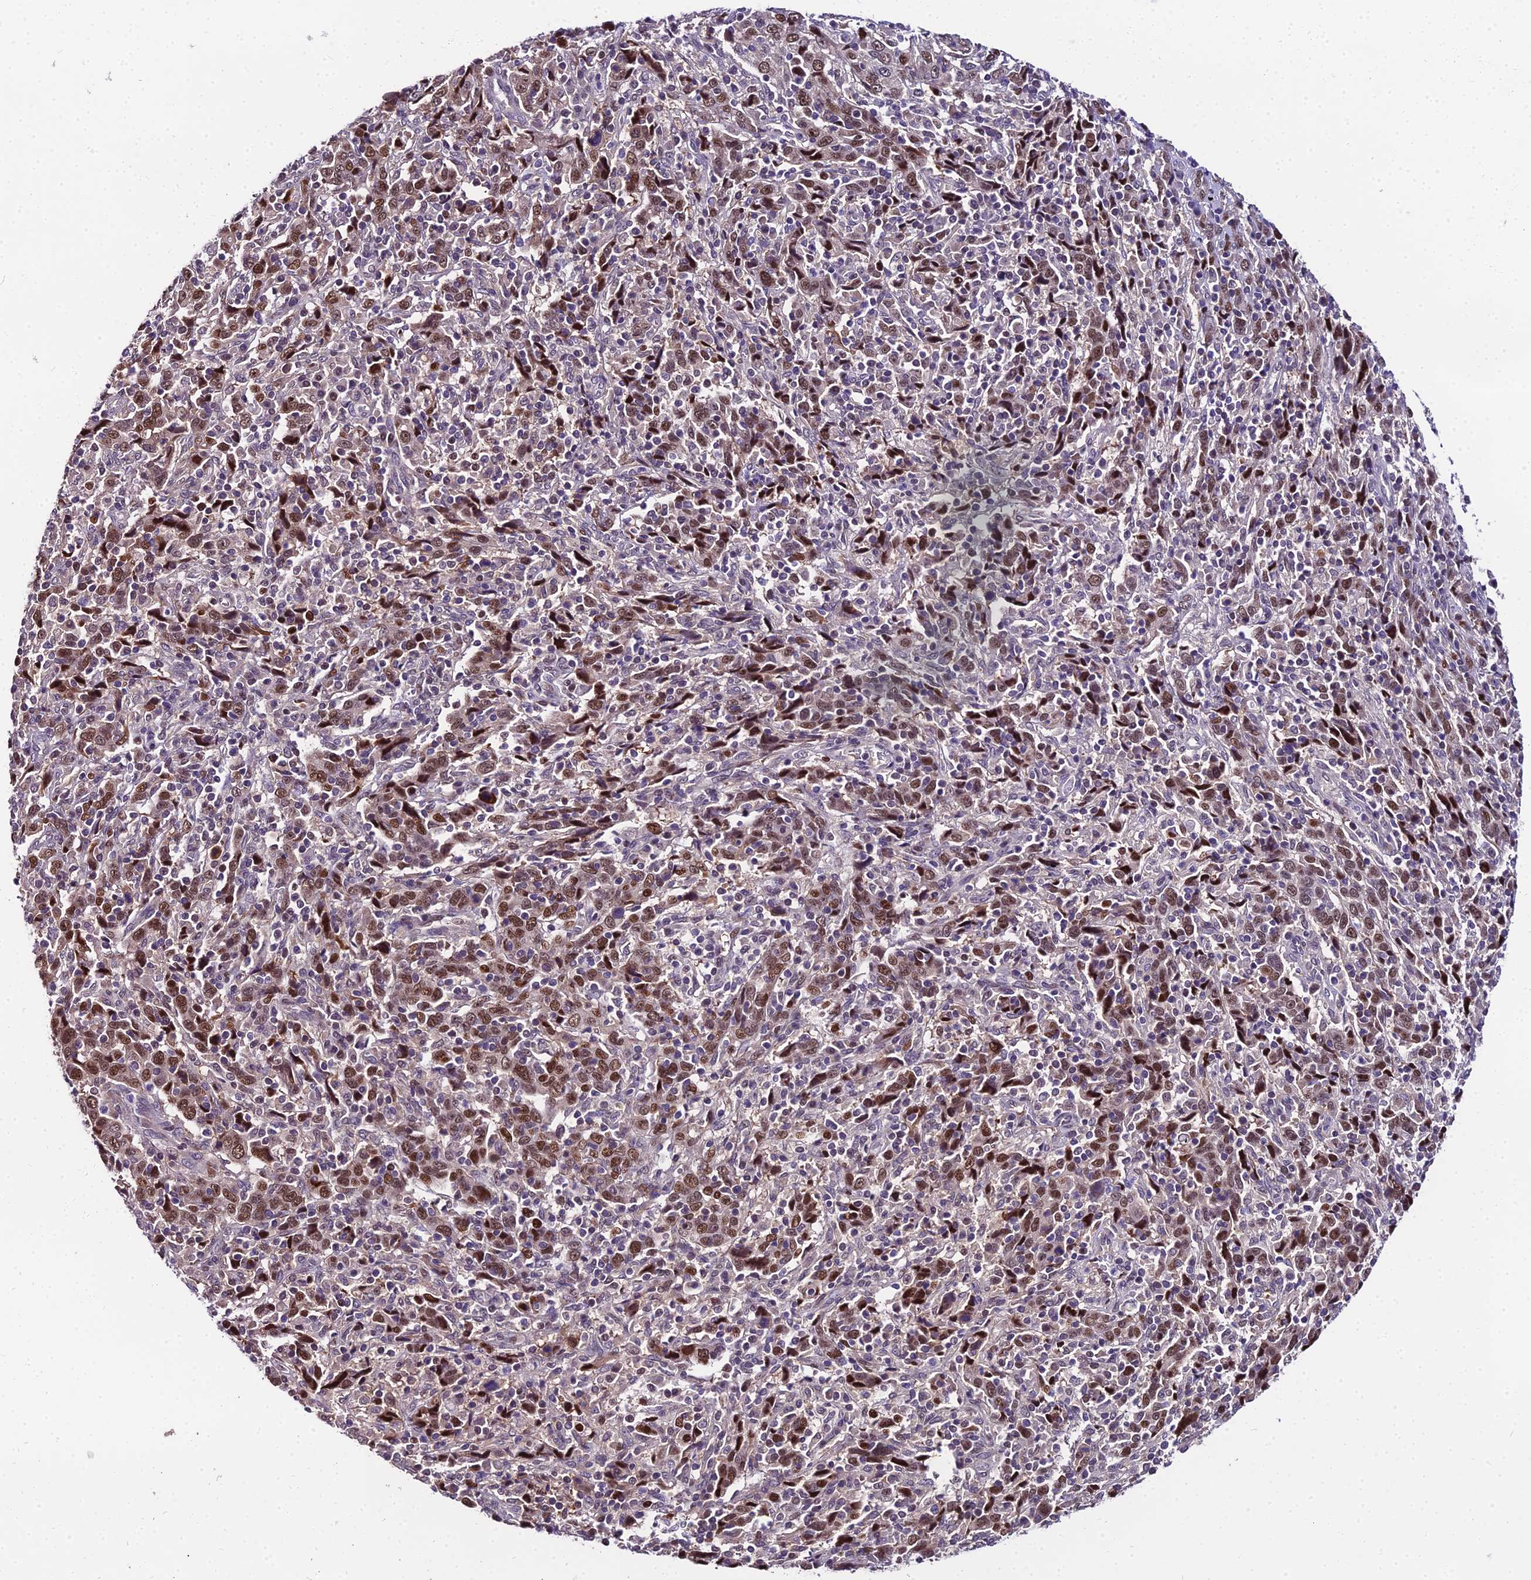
{"staining": {"intensity": "moderate", "quantity": ">75%", "location": "nuclear"}, "tissue": "cervical cancer", "cell_type": "Tumor cells", "image_type": "cancer", "snomed": [{"axis": "morphology", "description": "Squamous cell carcinoma, NOS"}, {"axis": "topography", "description": "Cervix"}], "caption": "This is an image of IHC staining of cervical squamous cell carcinoma, which shows moderate expression in the nuclear of tumor cells.", "gene": "TRIML2", "patient": {"sex": "female", "age": 46}}